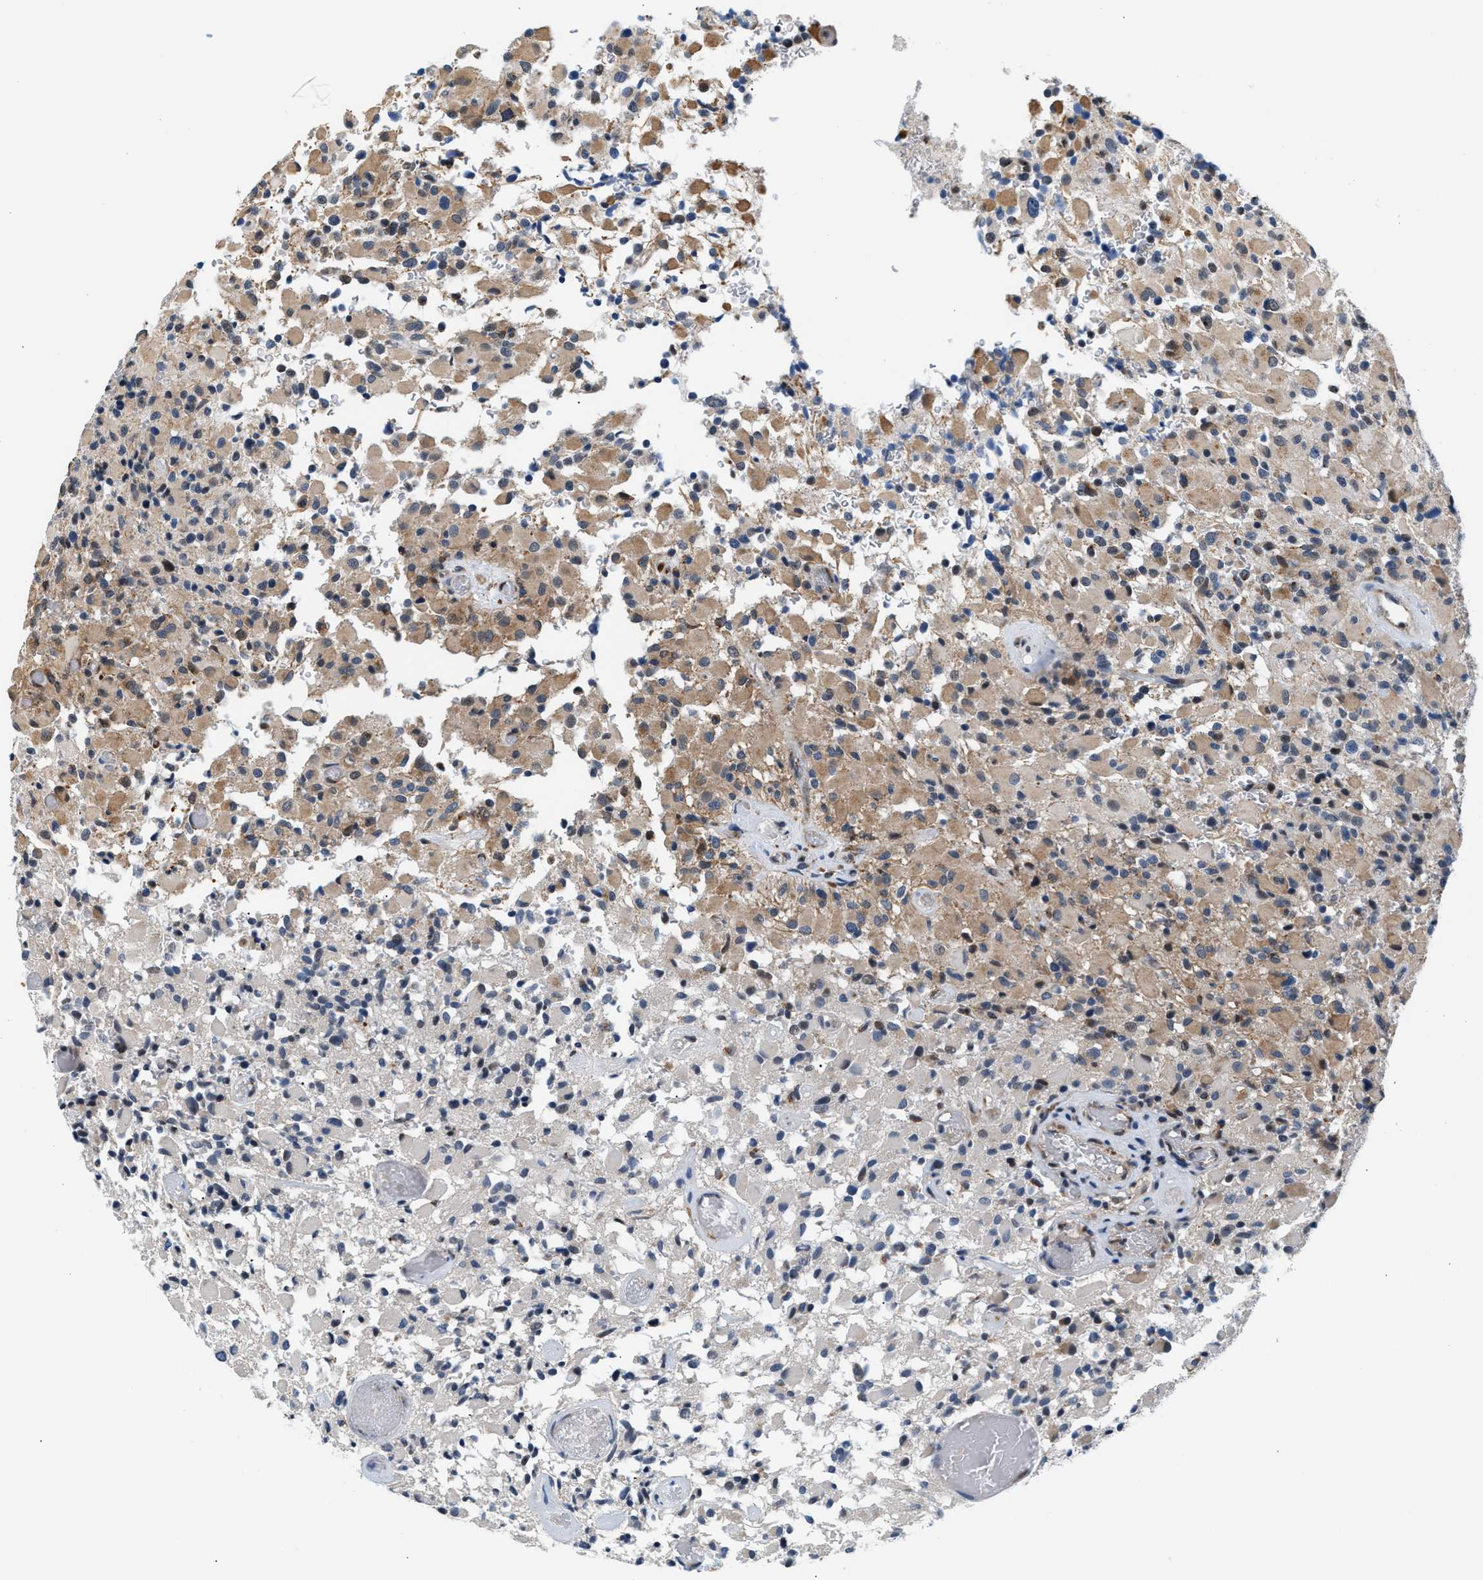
{"staining": {"intensity": "weak", "quantity": "25%-75%", "location": "cytoplasmic/membranous"}, "tissue": "glioma", "cell_type": "Tumor cells", "image_type": "cancer", "snomed": [{"axis": "morphology", "description": "Glioma, malignant, High grade"}, {"axis": "topography", "description": "Brain"}], "caption": "Immunohistochemical staining of glioma shows low levels of weak cytoplasmic/membranous expression in about 25%-75% of tumor cells.", "gene": "KCNMB2", "patient": {"sex": "male", "age": 71}}